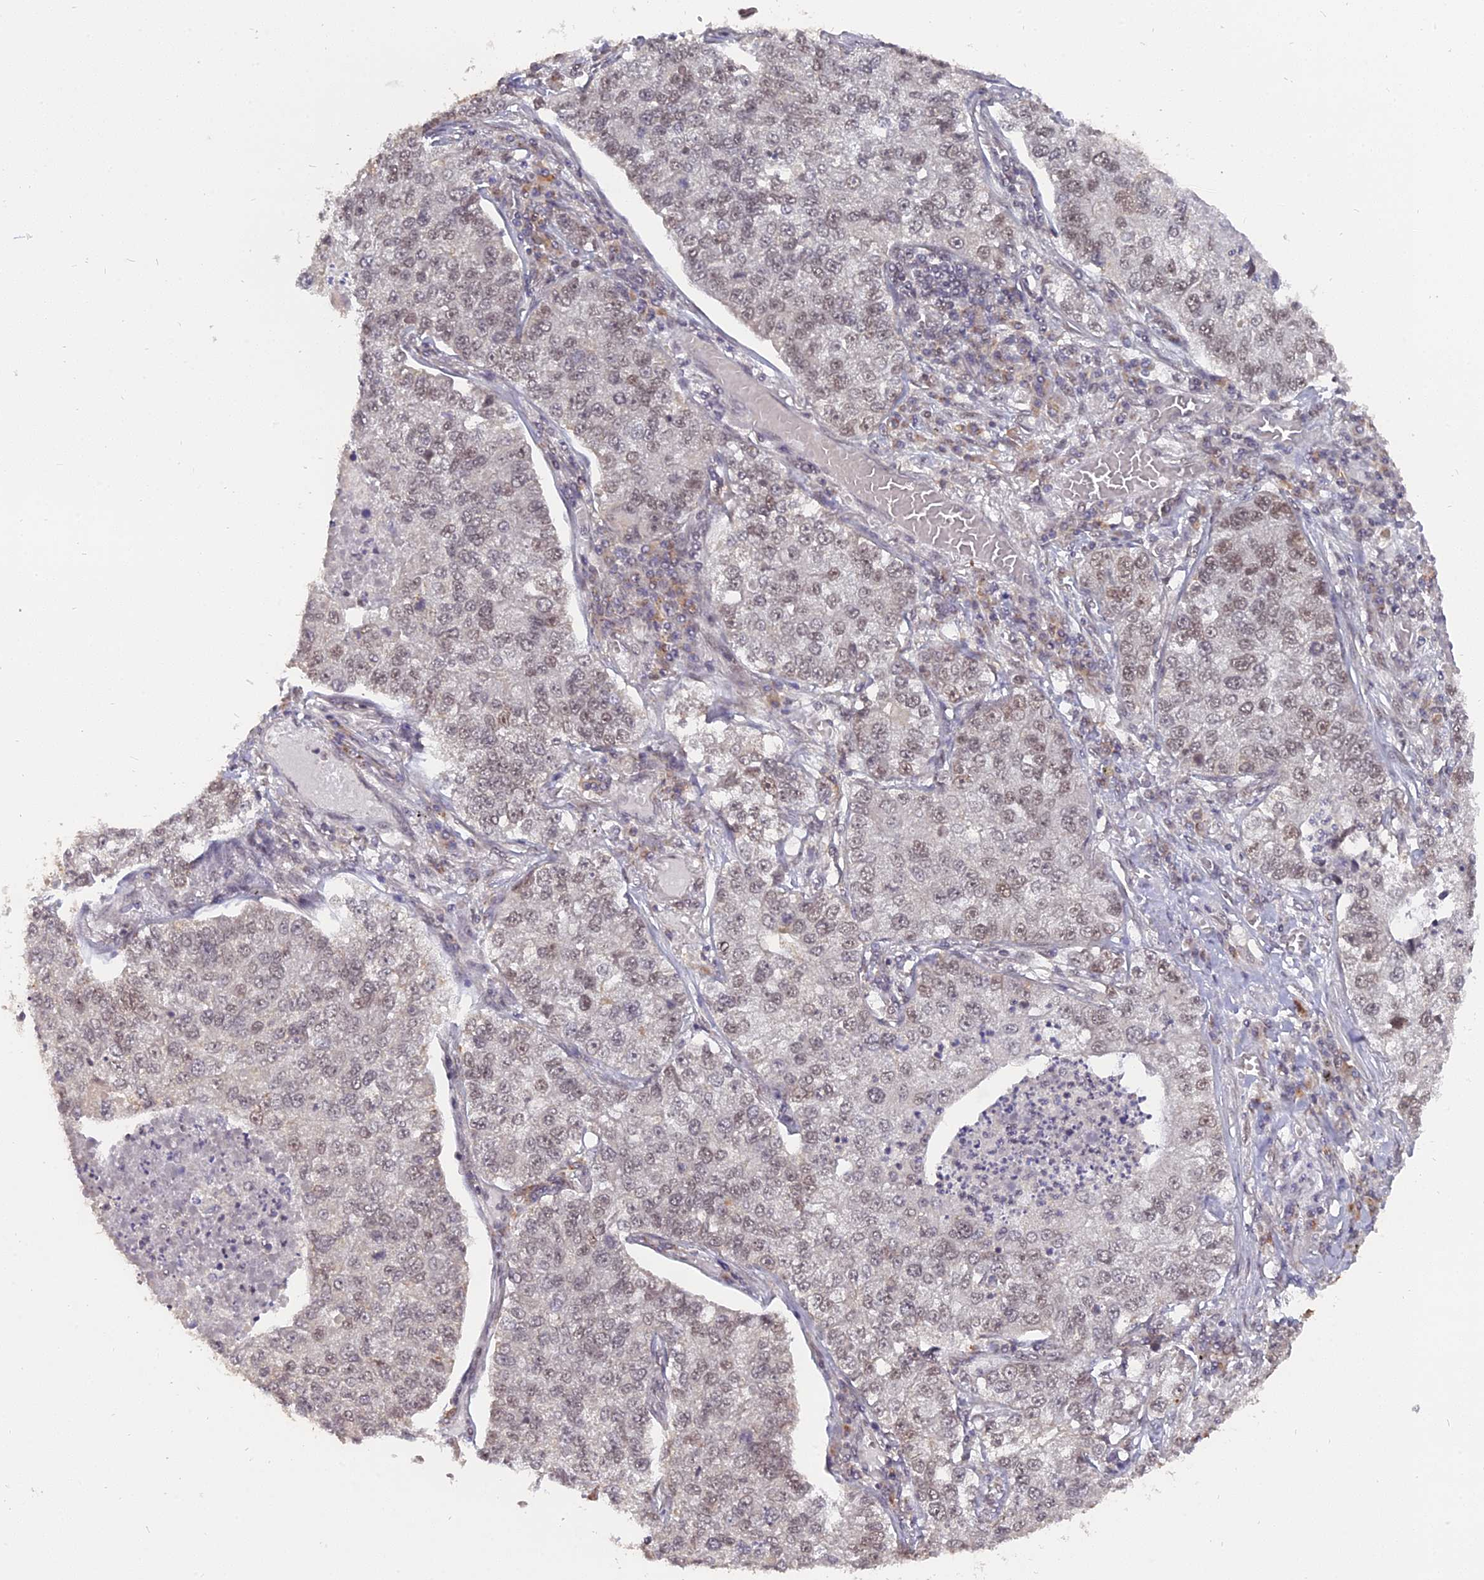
{"staining": {"intensity": "weak", "quantity": "25%-75%", "location": "nuclear"}, "tissue": "lung cancer", "cell_type": "Tumor cells", "image_type": "cancer", "snomed": [{"axis": "morphology", "description": "Adenocarcinoma, NOS"}, {"axis": "topography", "description": "Lung"}], "caption": "Tumor cells exhibit weak nuclear staining in approximately 25%-75% of cells in lung cancer (adenocarcinoma). (Brightfield microscopy of DAB IHC at high magnification).", "gene": "NR1H3", "patient": {"sex": "male", "age": 49}}